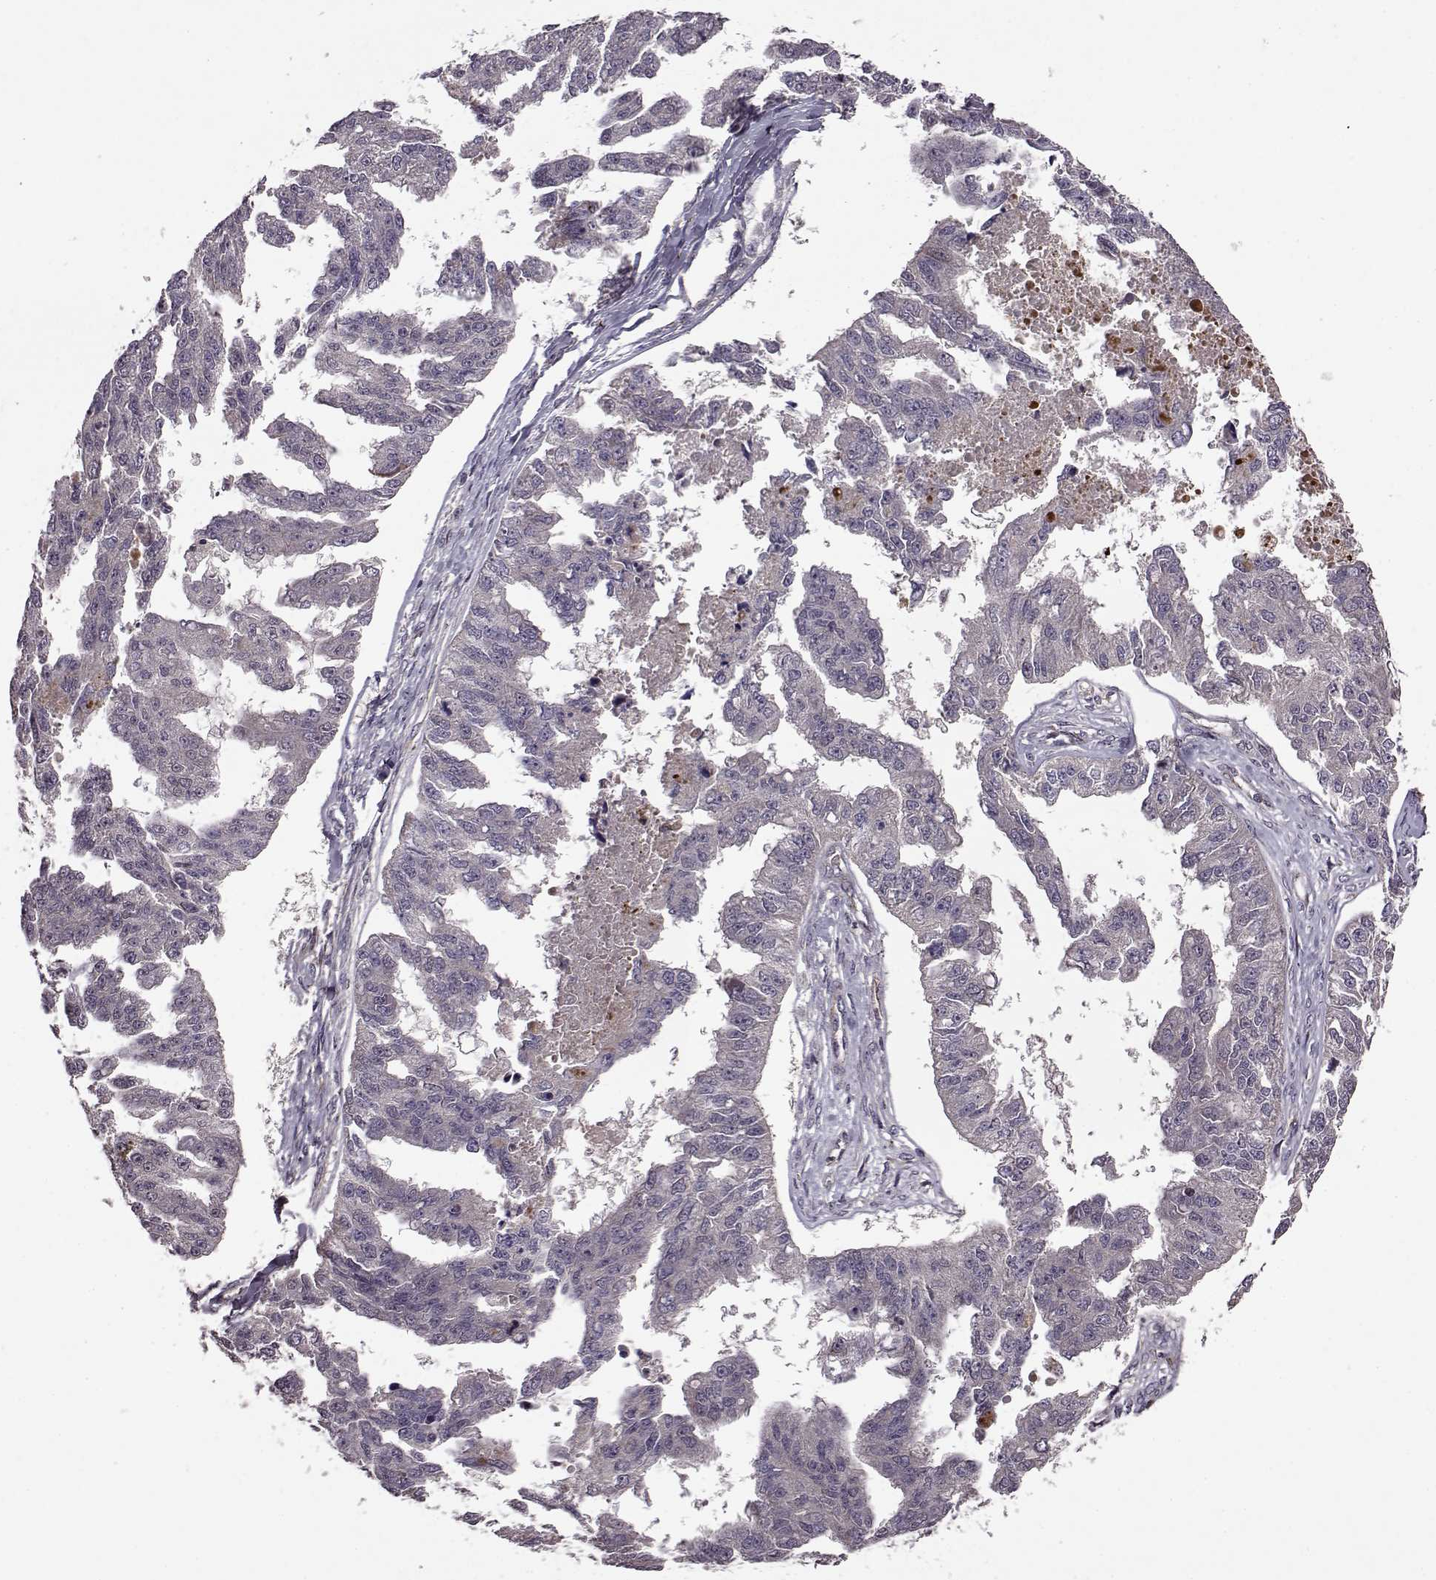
{"staining": {"intensity": "negative", "quantity": "none", "location": "none"}, "tissue": "ovarian cancer", "cell_type": "Tumor cells", "image_type": "cancer", "snomed": [{"axis": "morphology", "description": "Cystadenocarcinoma, serous, NOS"}, {"axis": "topography", "description": "Ovary"}], "caption": "This image is of ovarian serous cystadenocarcinoma stained with immunohistochemistry (IHC) to label a protein in brown with the nuclei are counter-stained blue. There is no positivity in tumor cells.", "gene": "TRMU", "patient": {"sex": "female", "age": 58}}